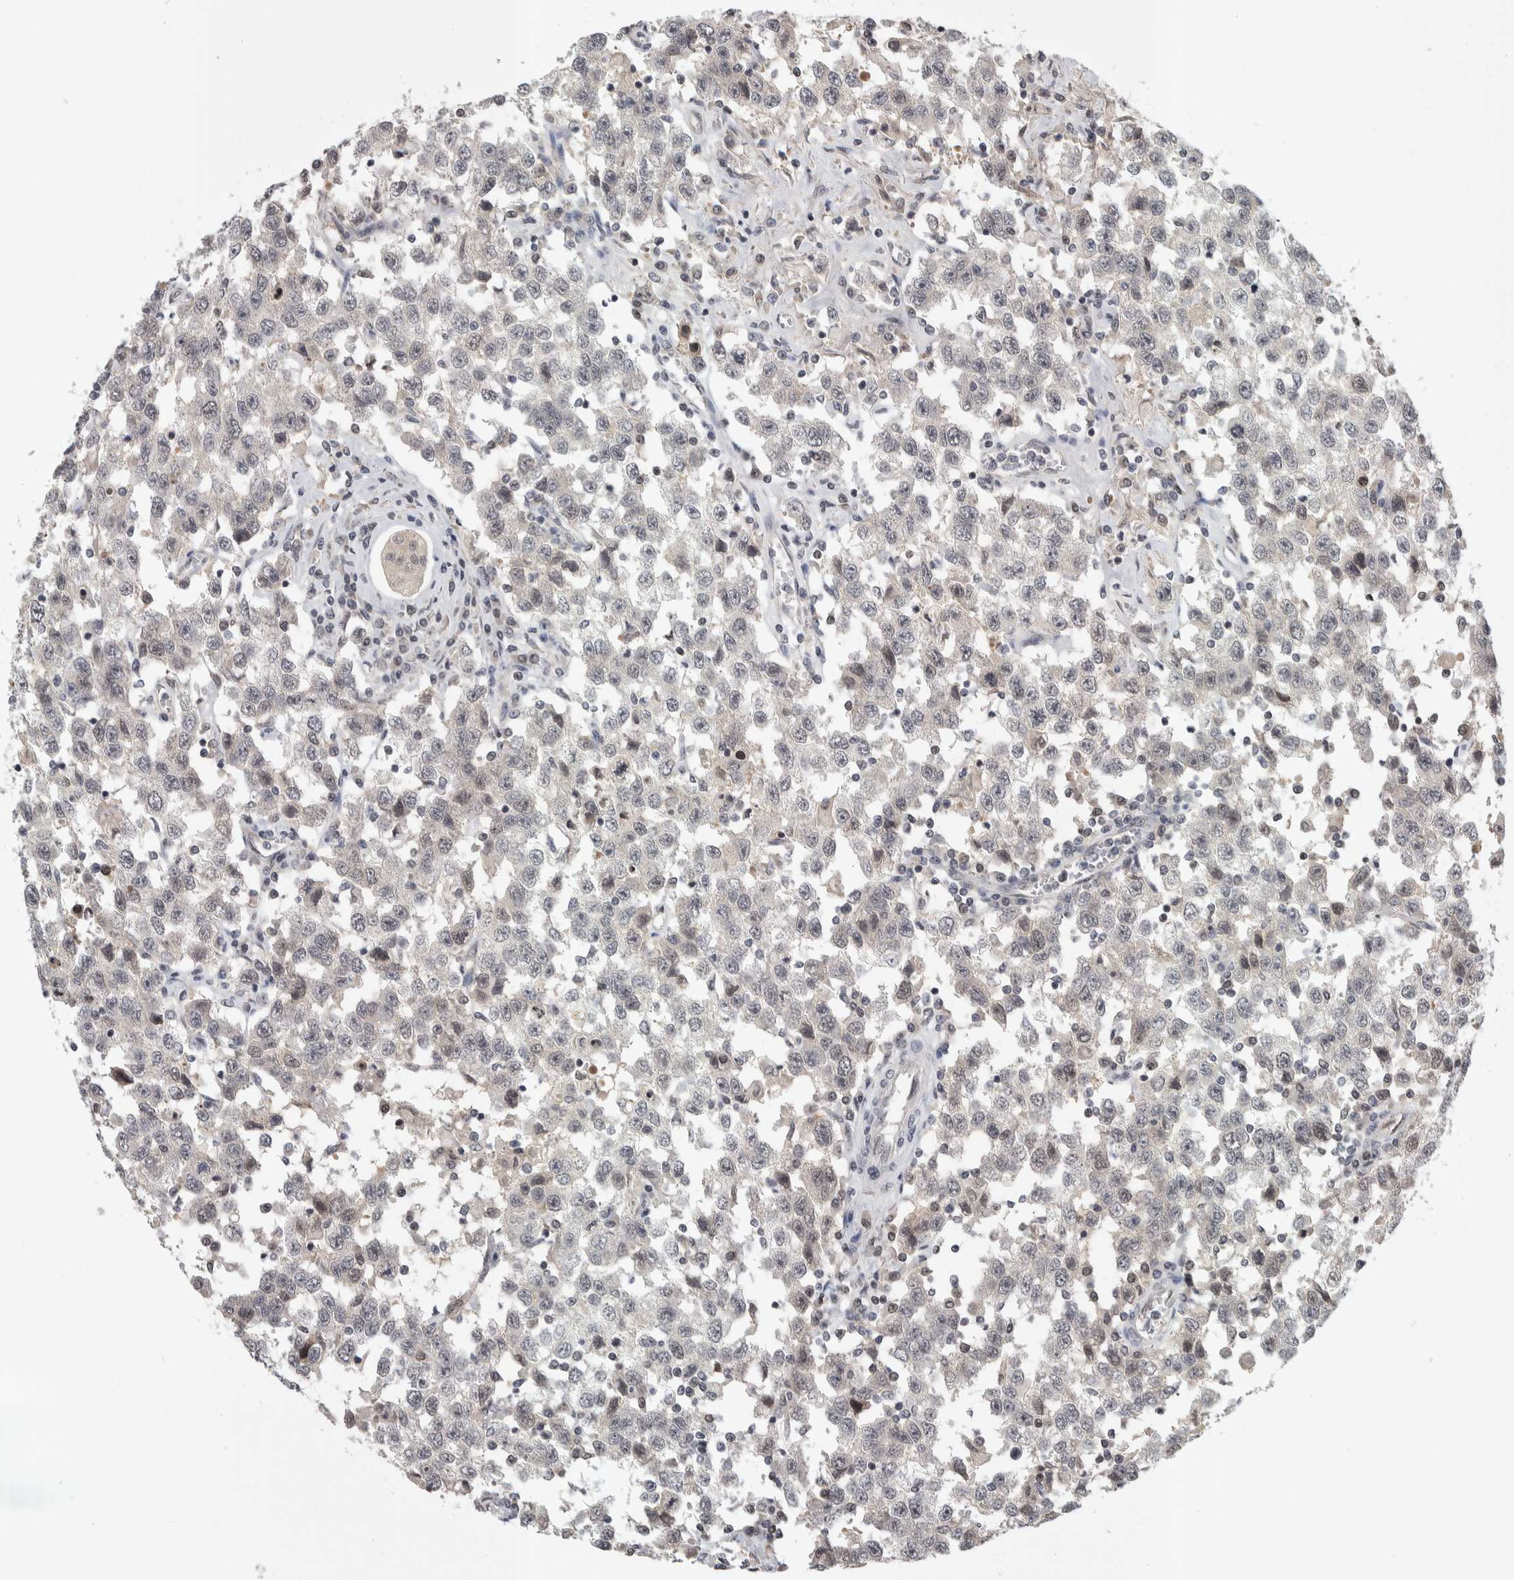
{"staining": {"intensity": "negative", "quantity": "none", "location": "none"}, "tissue": "testis cancer", "cell_type": "Tumor cells", "image_type": "cancer", "snomed": [{"axis": "morphology", "description": "Seminoma, NOS"}, {"axis": "topography", "description": "Testis"}], "caption": "Immunohistochemical staining of human testis cancer exhibits no significant expression in tumor cells.", "gene": "ZSCAN21", "patient": {"sex": "male", "age": 41}}